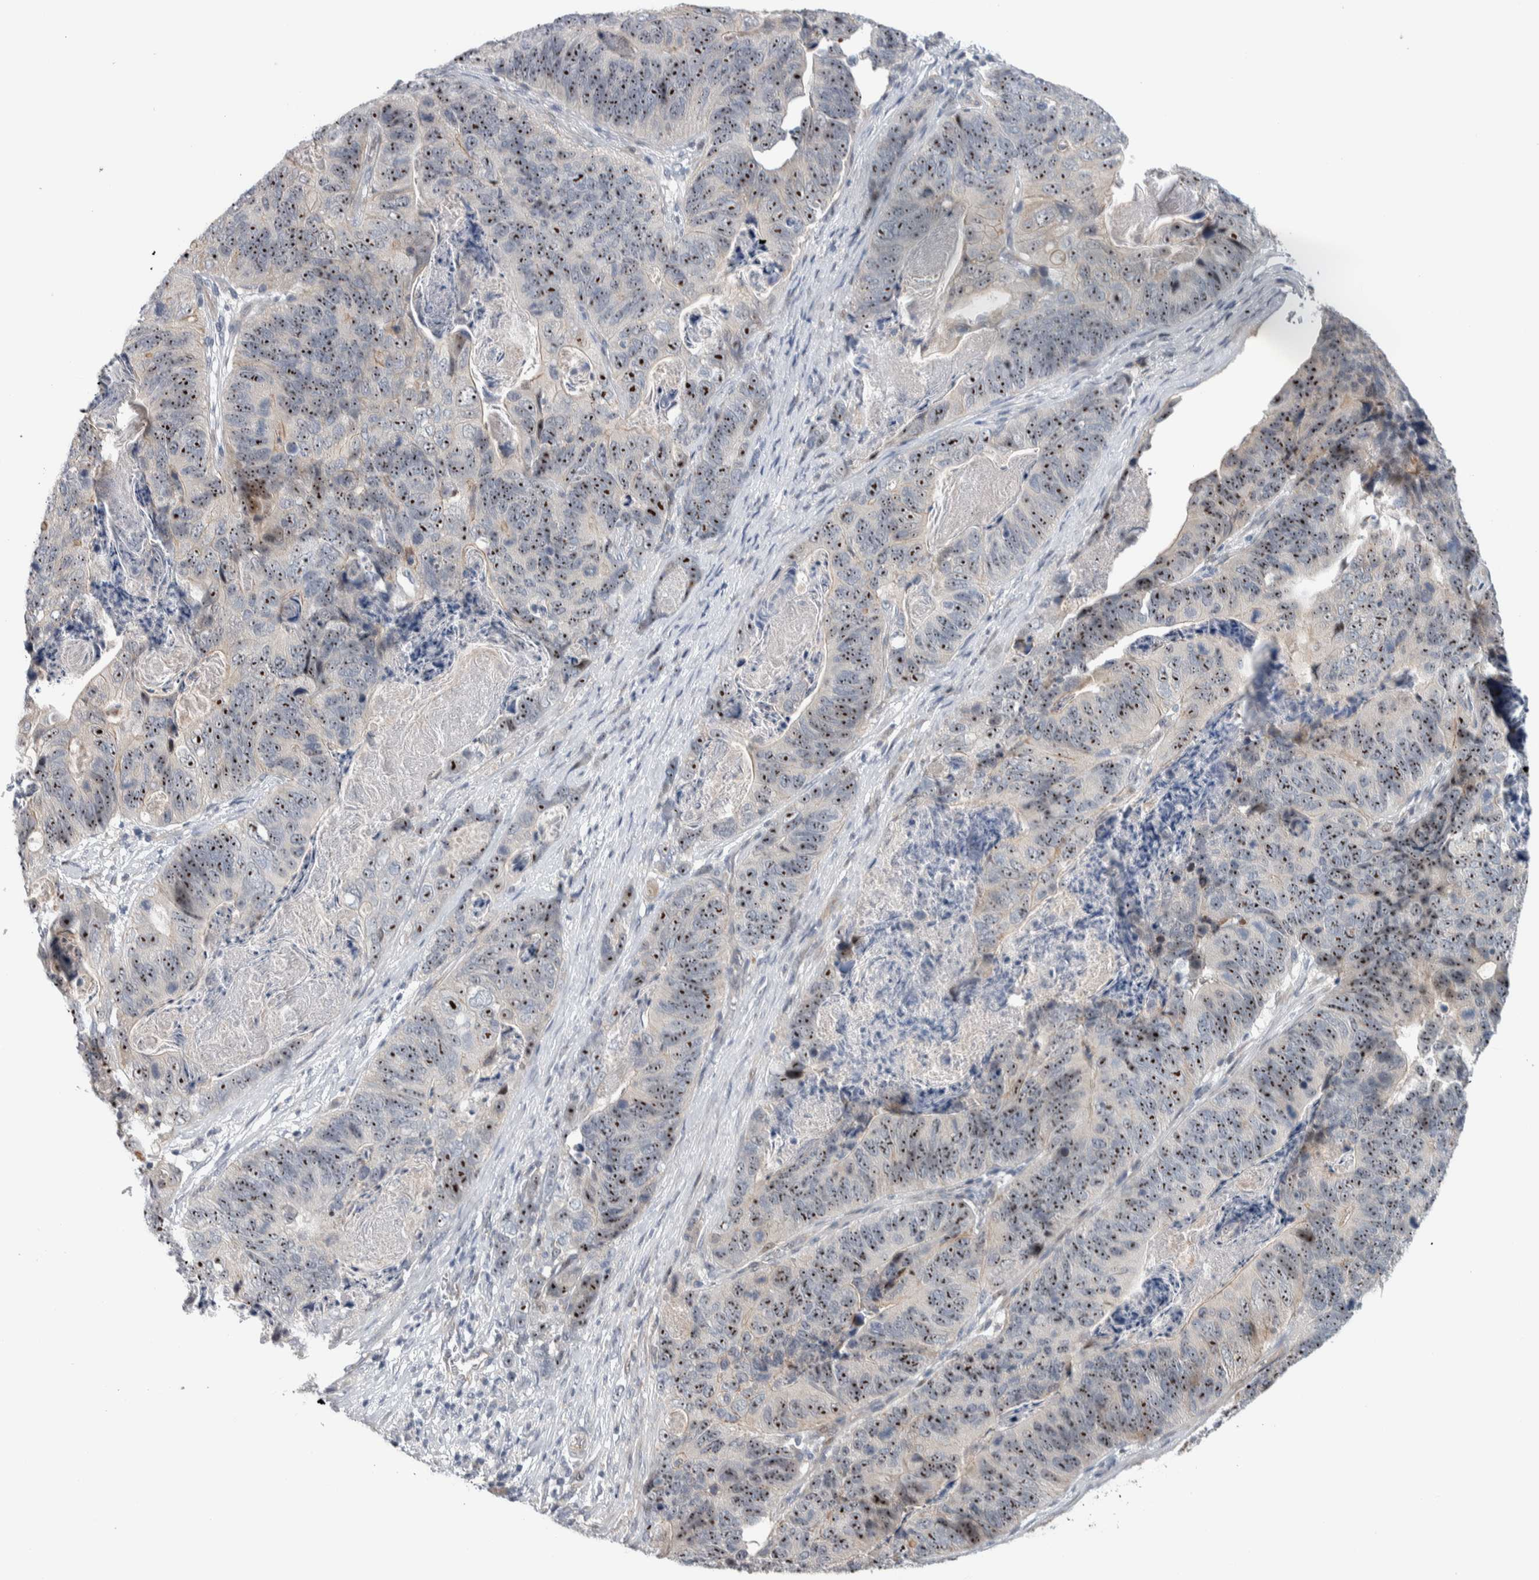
{"staining": {"intensity": "strong", "quantity": ">75%", "location": "nuclear"}, "tissue": "stomach cancer", "cell_type": "Tumor cells", "image_type": "cancer", "snomed": [{"axis": "morphology", "description": "Normal tissue, NOS"}, {"axis": "morphology", "description": "Adenocarcinoma, NOS"}, {"axis": "topography", "description": "Stomach"}], "caption": "Protein analysis of adenocarcinoma (stomach) tissue displays strong nuclear expression in about >75% of tumor cells.", "gene": "PRRG4", "patient": {"sex": "female", "age": 89}}